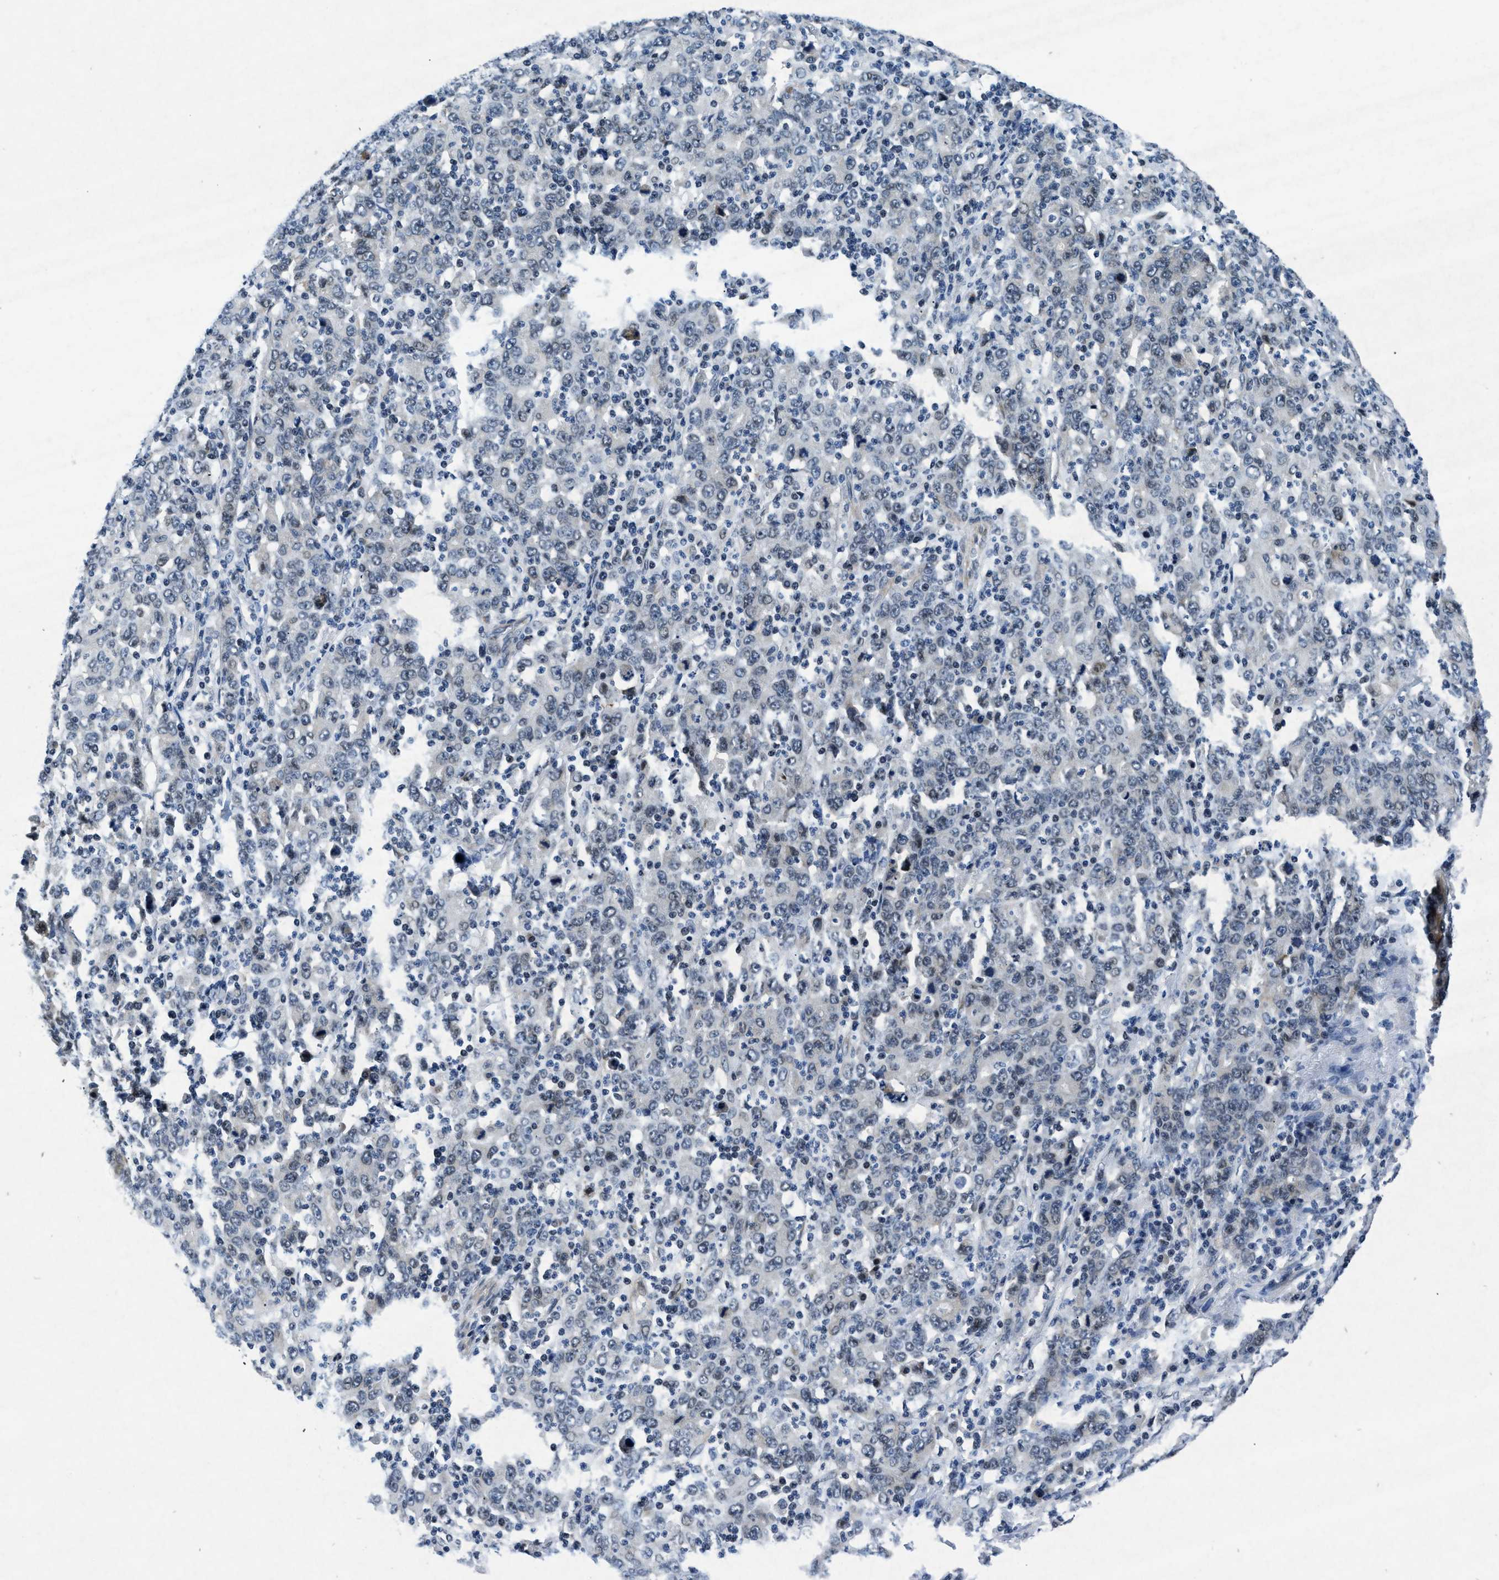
{"staining": {"intensity": "negative", "quantity": "none", "location": "none"}, "tissue": "stomach cancer", "cell_type": "Tumor cells", "image_type": "cancer", "snomed": [{"axis": "morphology", "description": "Adenocarcinoma, NOS"}, {"axis": "topography", "description": "Stomach, upper"}], "caption": "There is no significant positivity in tumor cells of stomach adenocarcinoma.", "gene": "PHLDA1", "patient": {"sex": "male", "age": 69}}